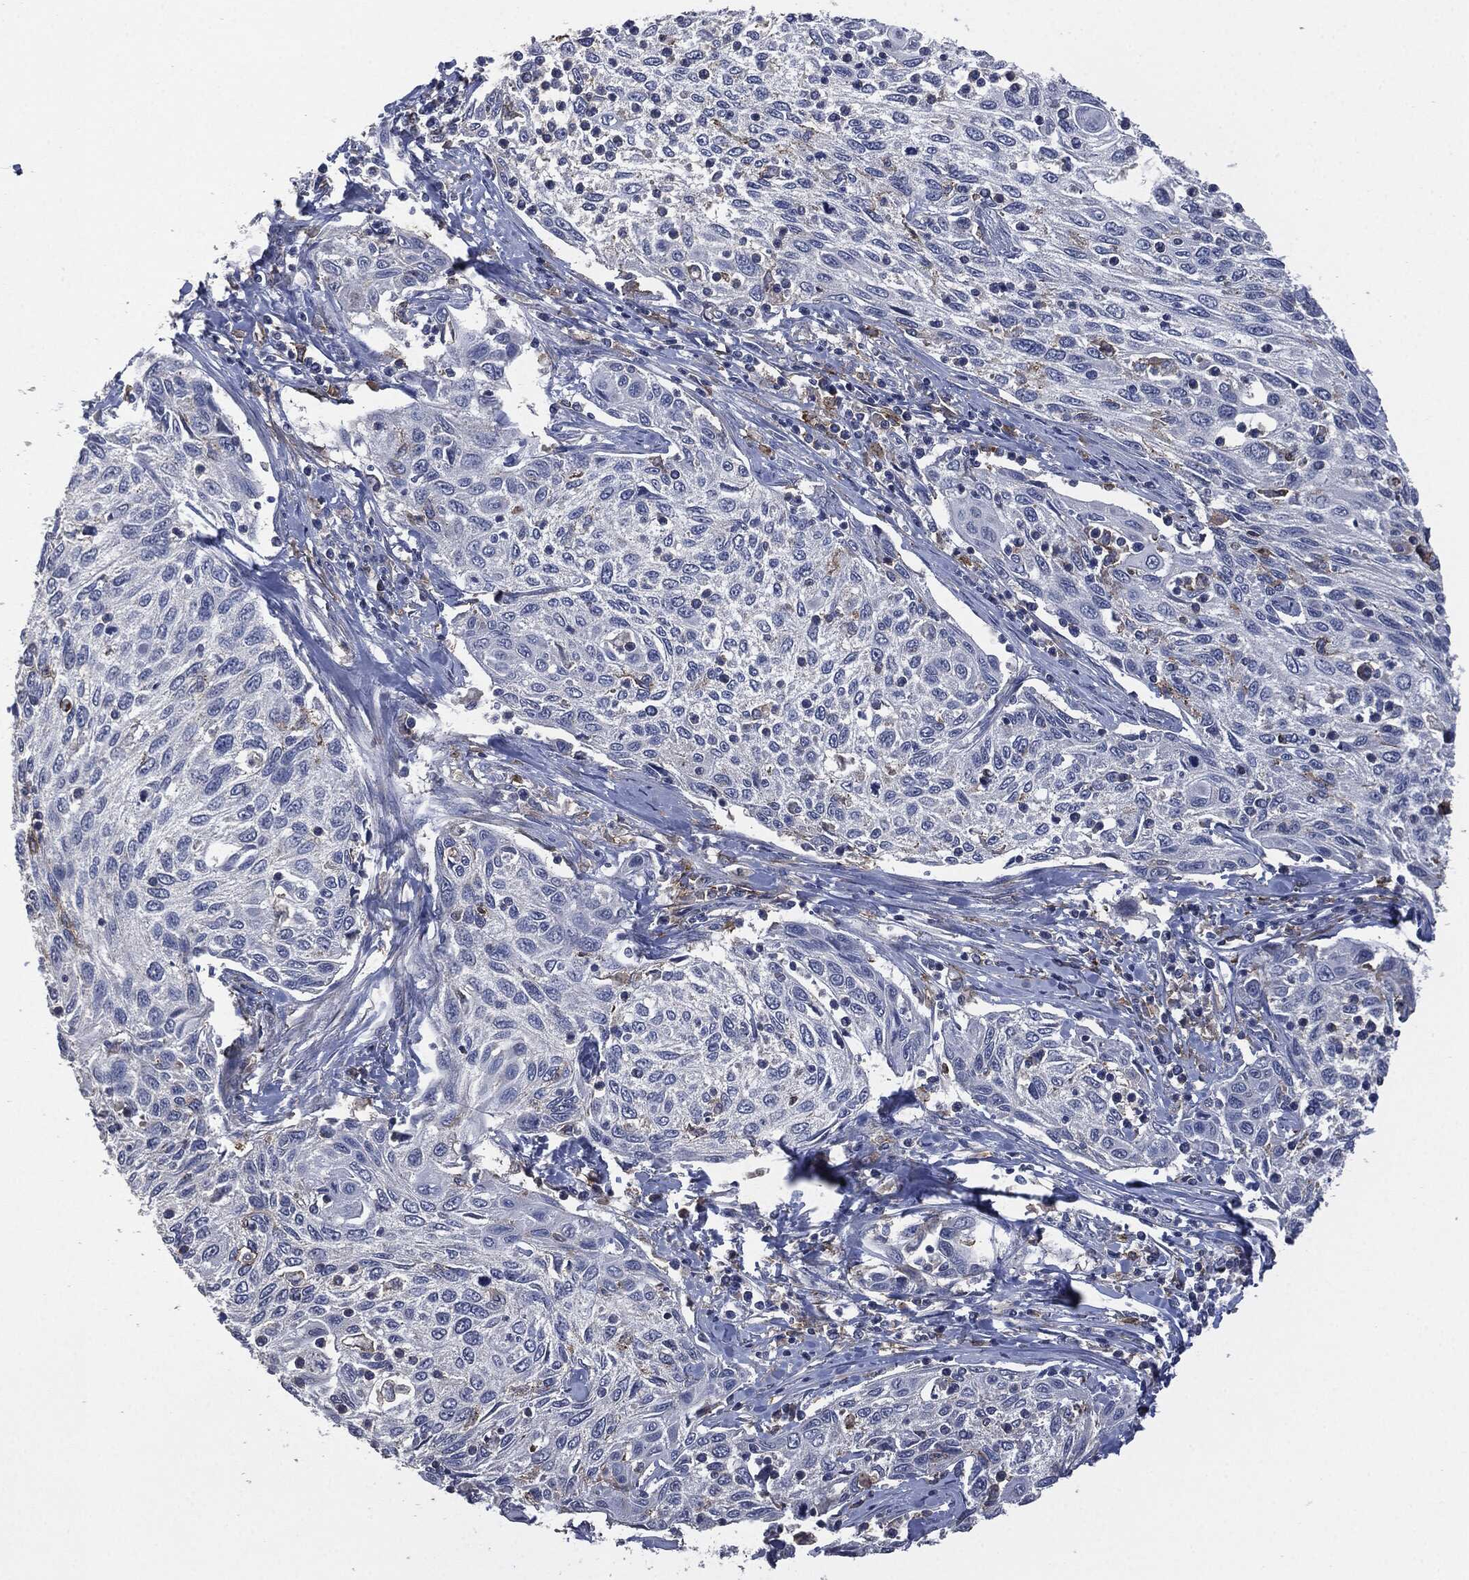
{"staining": {"intensity": "negative", "quantity": "none", "location": "none"}, "tissue": "cervical cancer", "cell_type": "Tumor cells", "image_type": "cancer", "snomed": [{"axis": "morphology", "description": "Squamous cell carcinoma, NOS"}, {"axis": "topography", "description": "Cervix"}], "caption": "Histopathology image shows no significant protein positivity in tumor cells of cervical squamous cell carcinoma.", "gene": "CD33", "patient": {"sex": "female", "age": 70}}